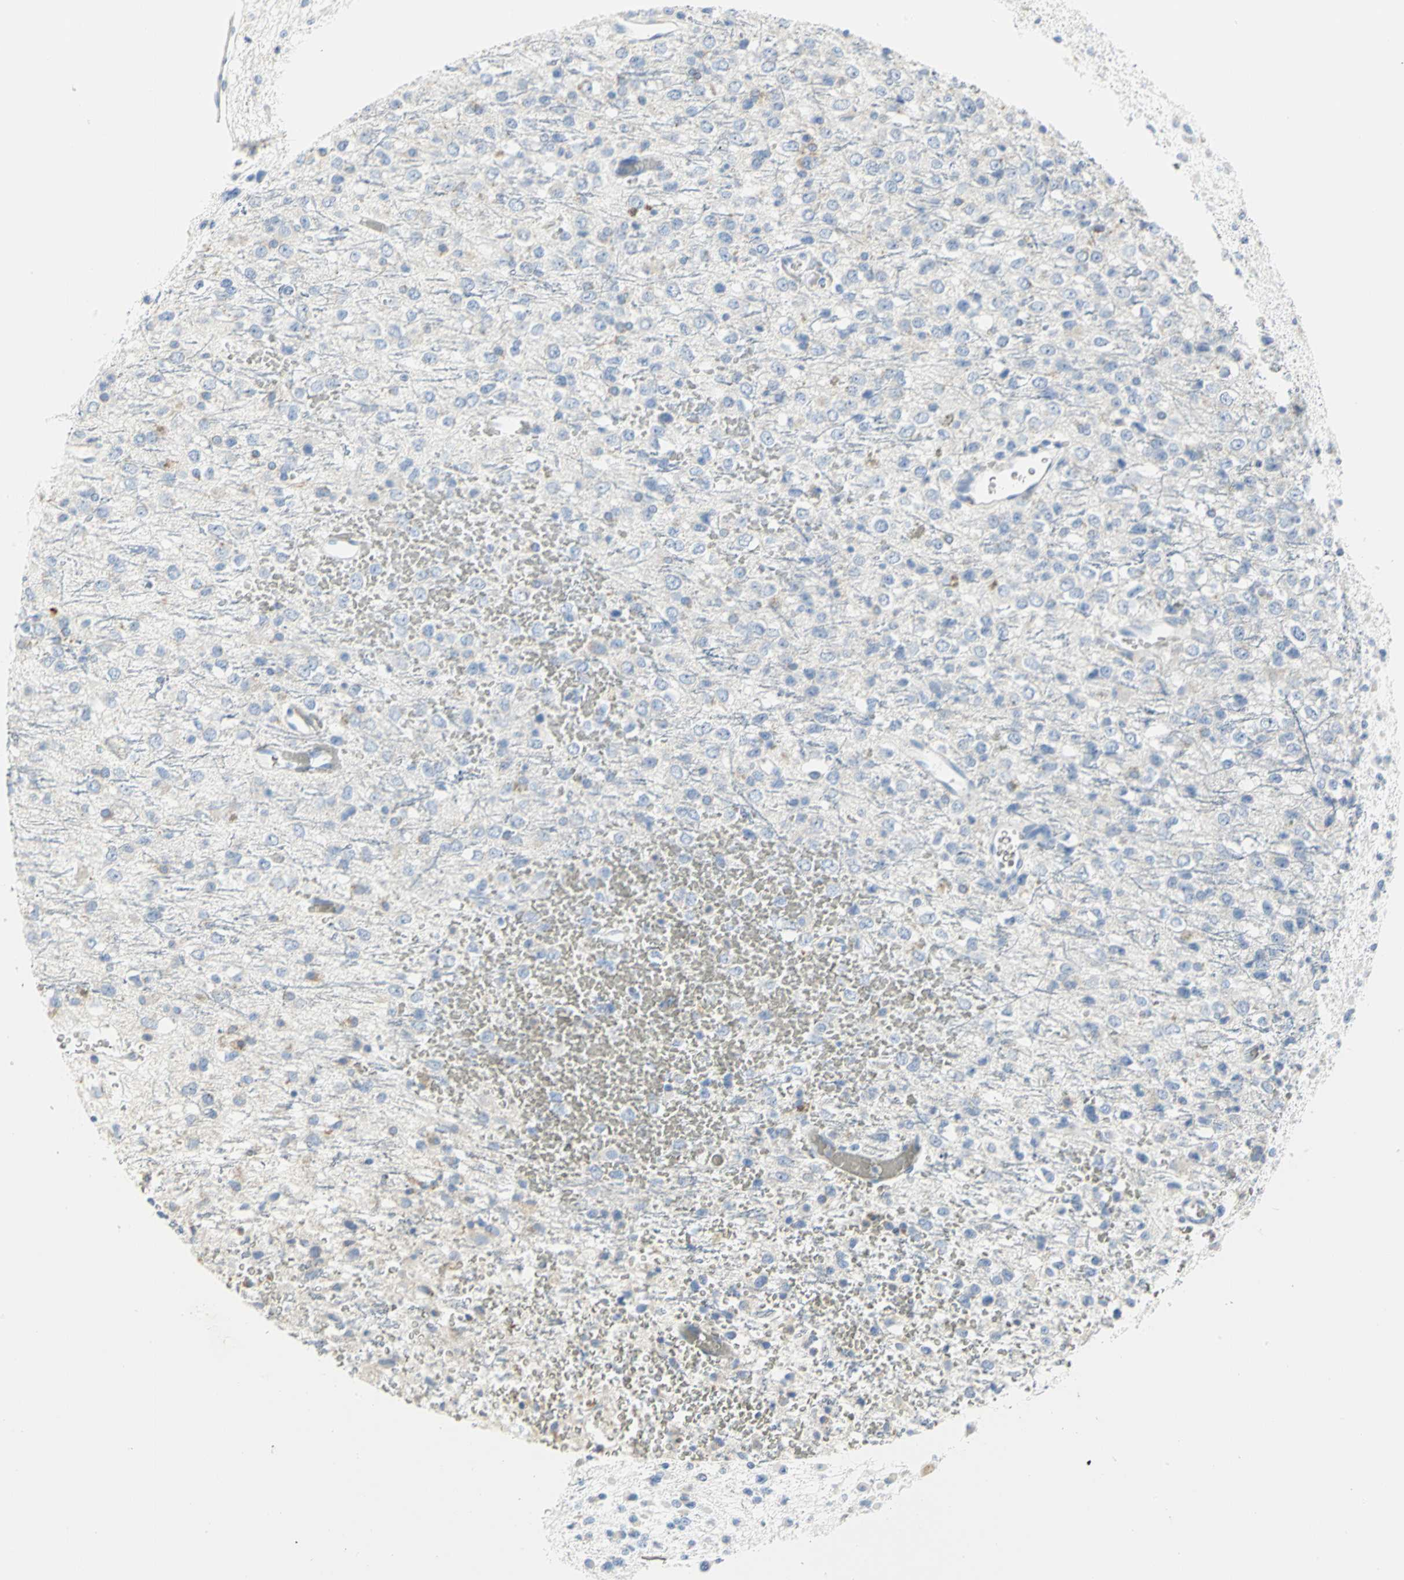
{"staining": {"intensity": "negative", "quantity": "none", "location": "none"}, "tissue": "glioma", "cell_type": "Tumor cells", "image_type": "cancer", "snomed": [{"axis": "morphology", "description": "Glioma, malignant, High grade"}, {"axis": "topography", "description": "pancreas cauda"}], "caption": "There is no significant staining in tumor cells of glioma. Nuclei are stained in blue.", "gene": "GNRH2", "patient": {"sex": "male", "age": 60}}